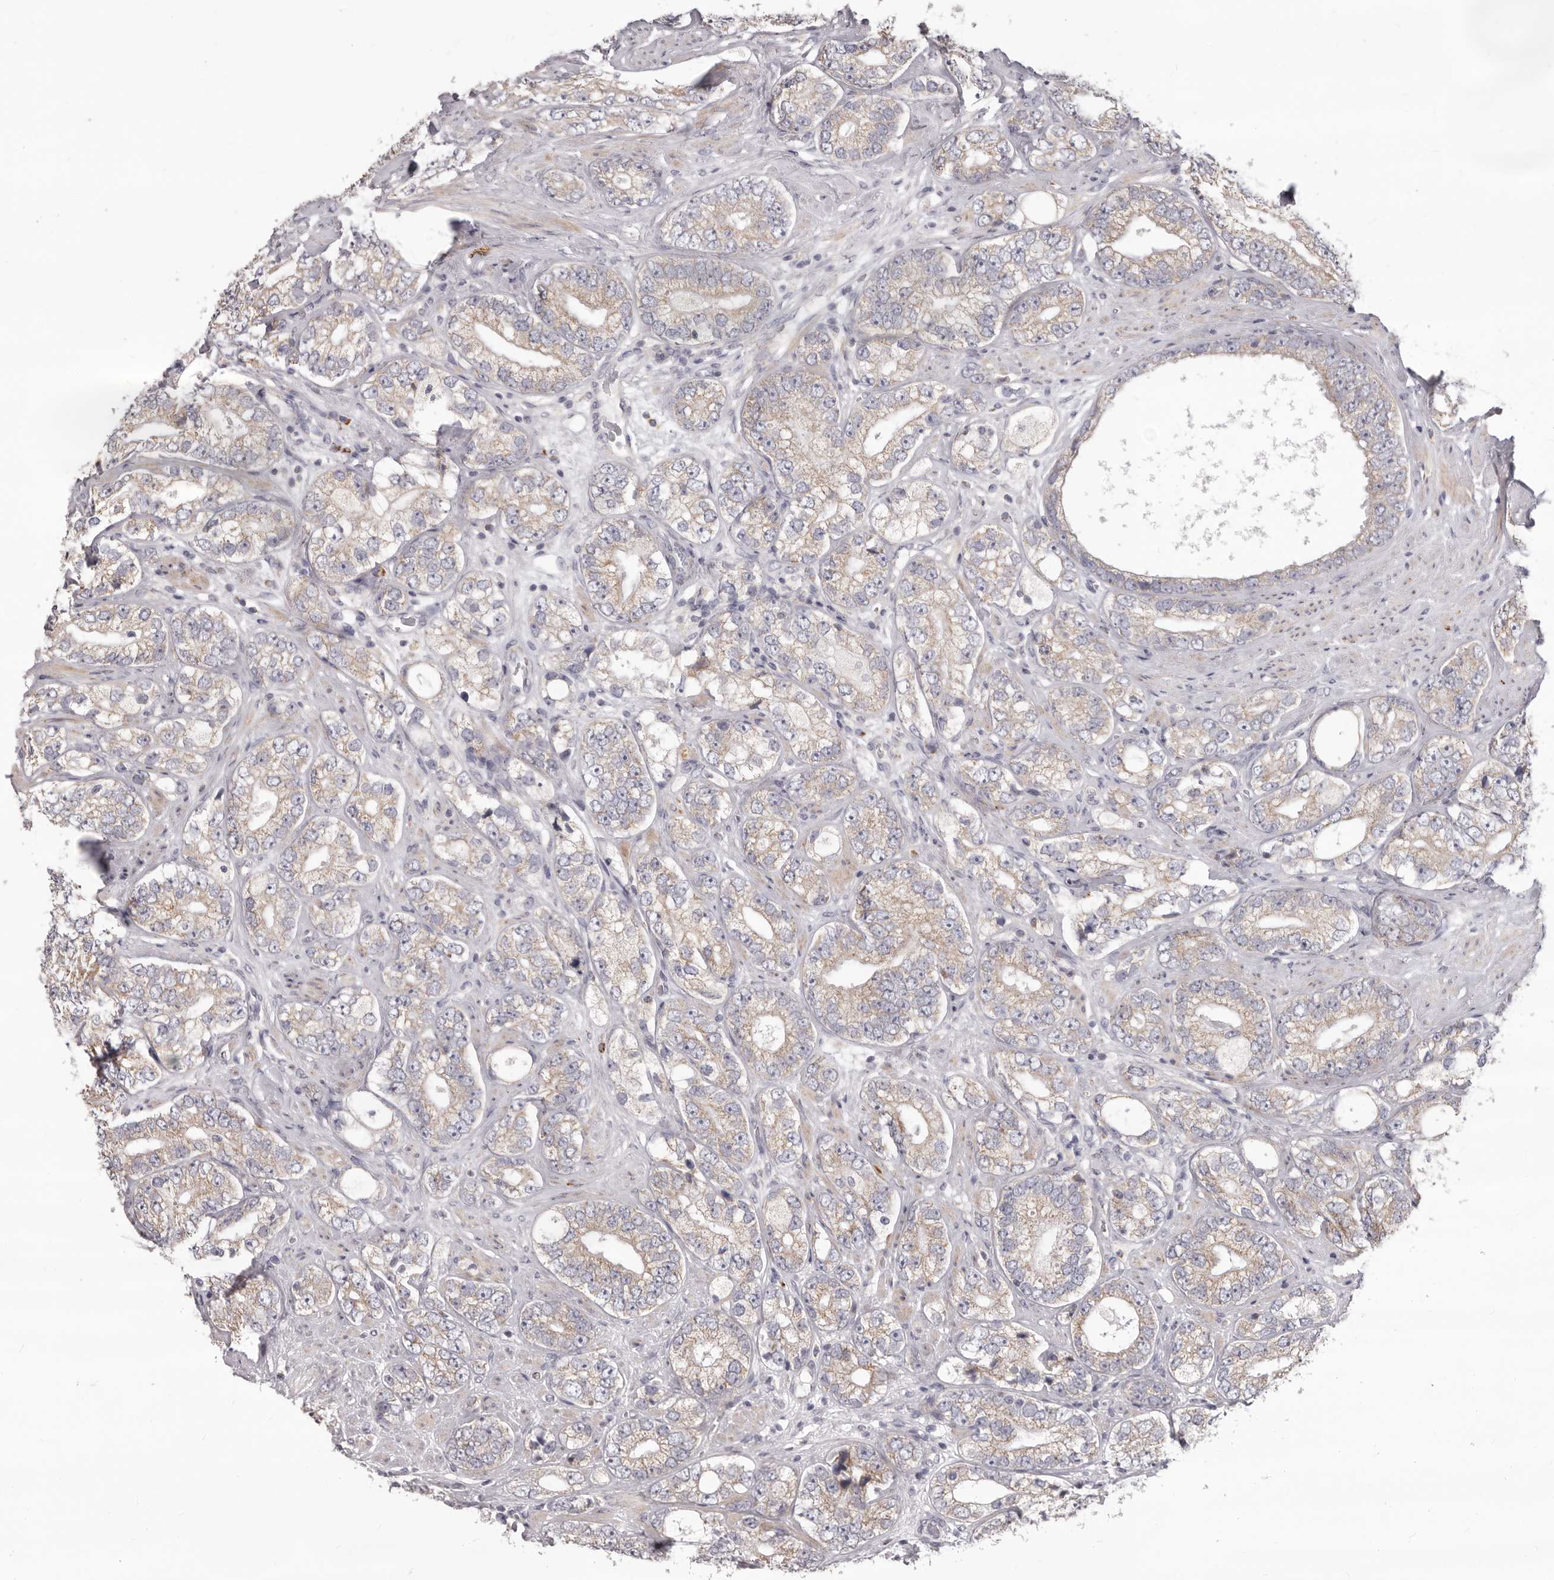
{"staining": {"intensity": "weak", "quantity": "25%-75%", "location": "cytoplasmic/membranous"}, "tissue": "prostate cancer", "cell_type": "Tumor cells", "image_type": "cancer", "snomed": [{"axis": "morphology", "description": "Adenocarcinoma, High grade"}, {"axis": "topography", "description": "Prostate"}], "caption": "Immunohistochemical staining of adenocarcinoma (high-grade) (prostate) displays low levels of weak cytoplasmic/membranous staining in about 25%-75% of tumor cells. (Brightfield microscopy of DAB IHC at high magnification).", "gene": "PRMT2", "patient": {"sex": "male", "age": 56}}